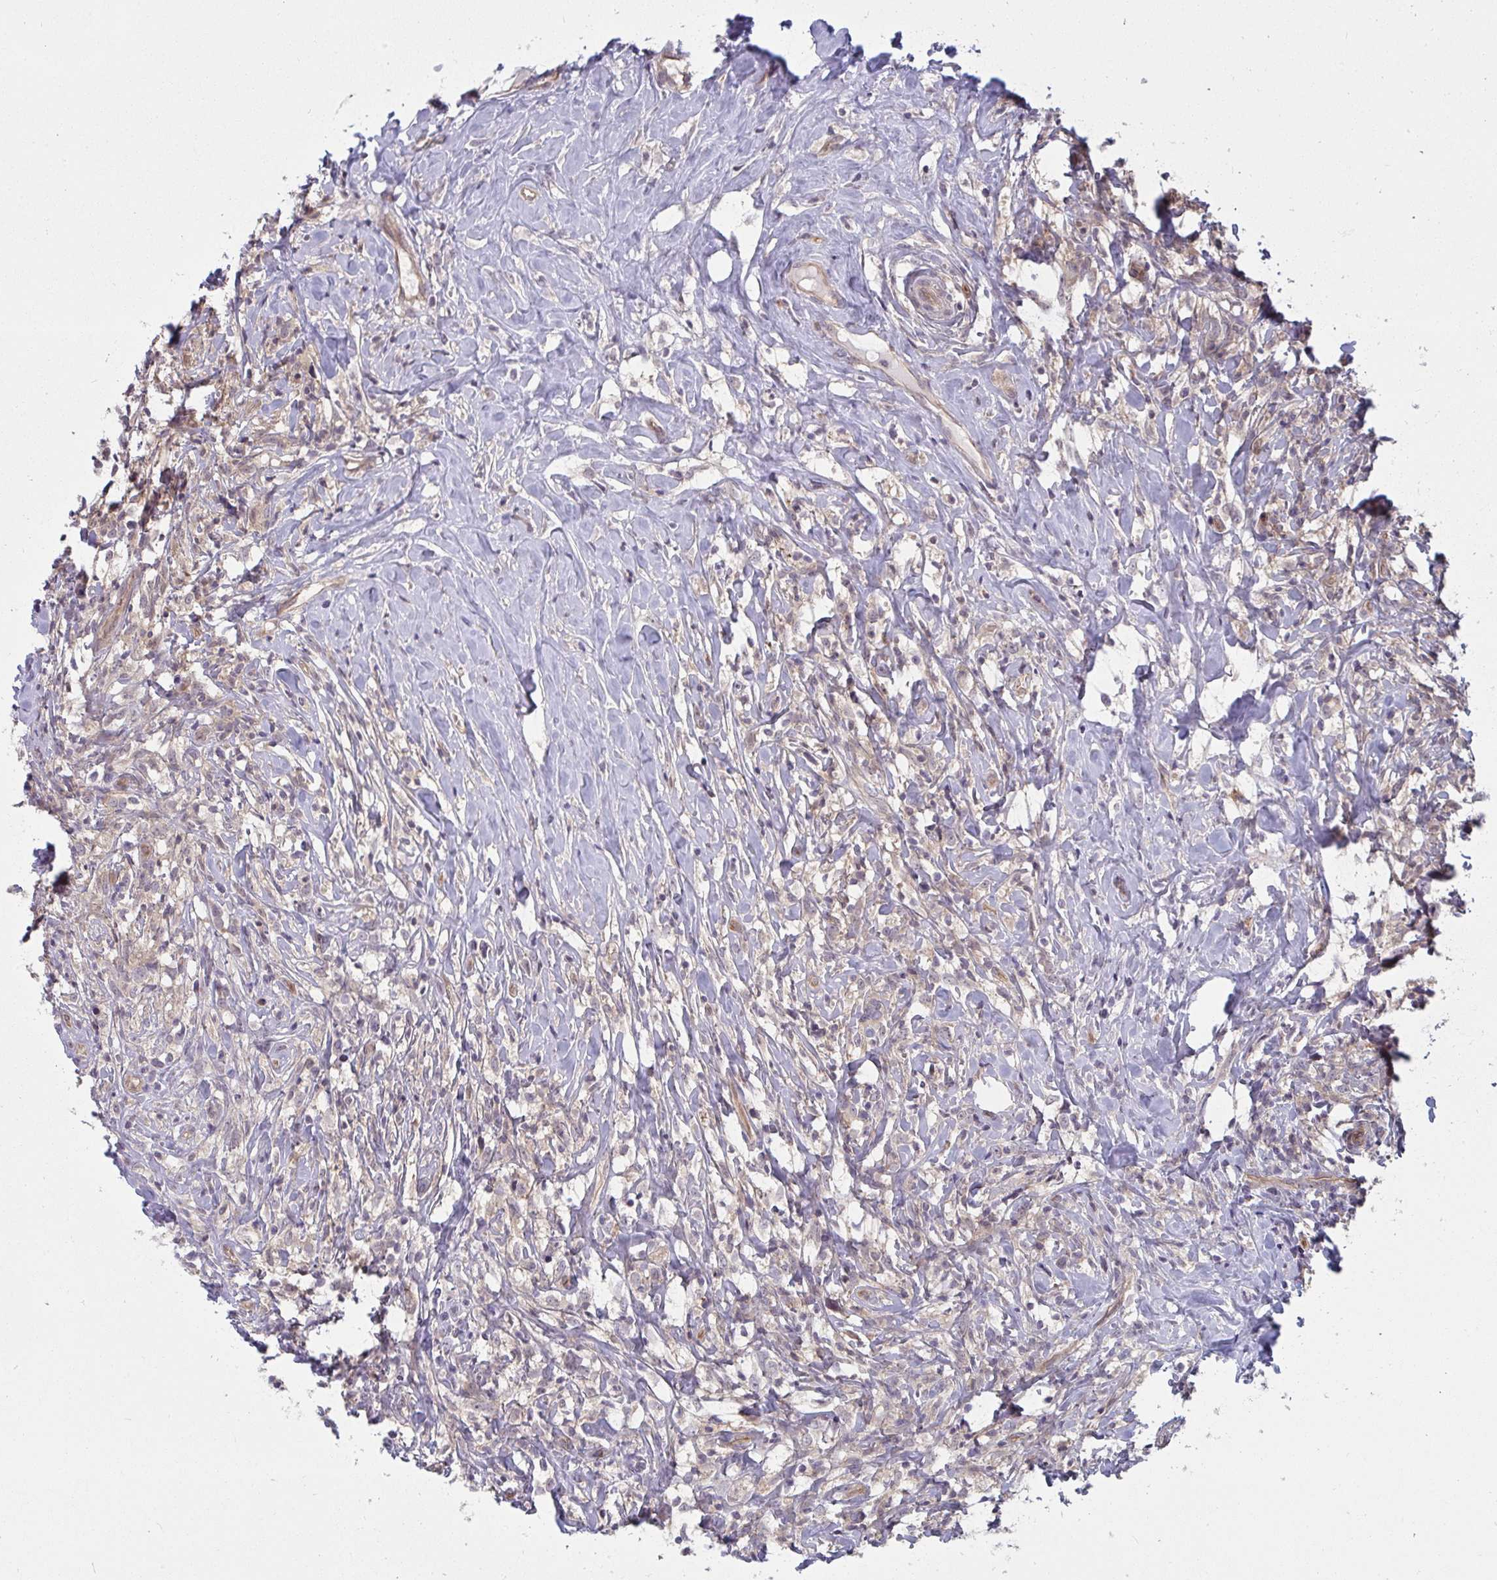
{"staining": {"intensity": "negative", "quantity": "none", "location": "none"}, "tissue": "lymphoma", "cell_type": "Tumor cells", "image_type": "cancer", "snomed": [{"axis": "morphology", "description": "Hodgkin's disease, NOS"}, {"axis": "topography", "description": "No Tissue"}], "caption": "Immunohistochemical staining of lymphoma reveals no significant staining in tumor cells.", "gene": "CASP9", "patient": {"sex": "female", "age": 21}}